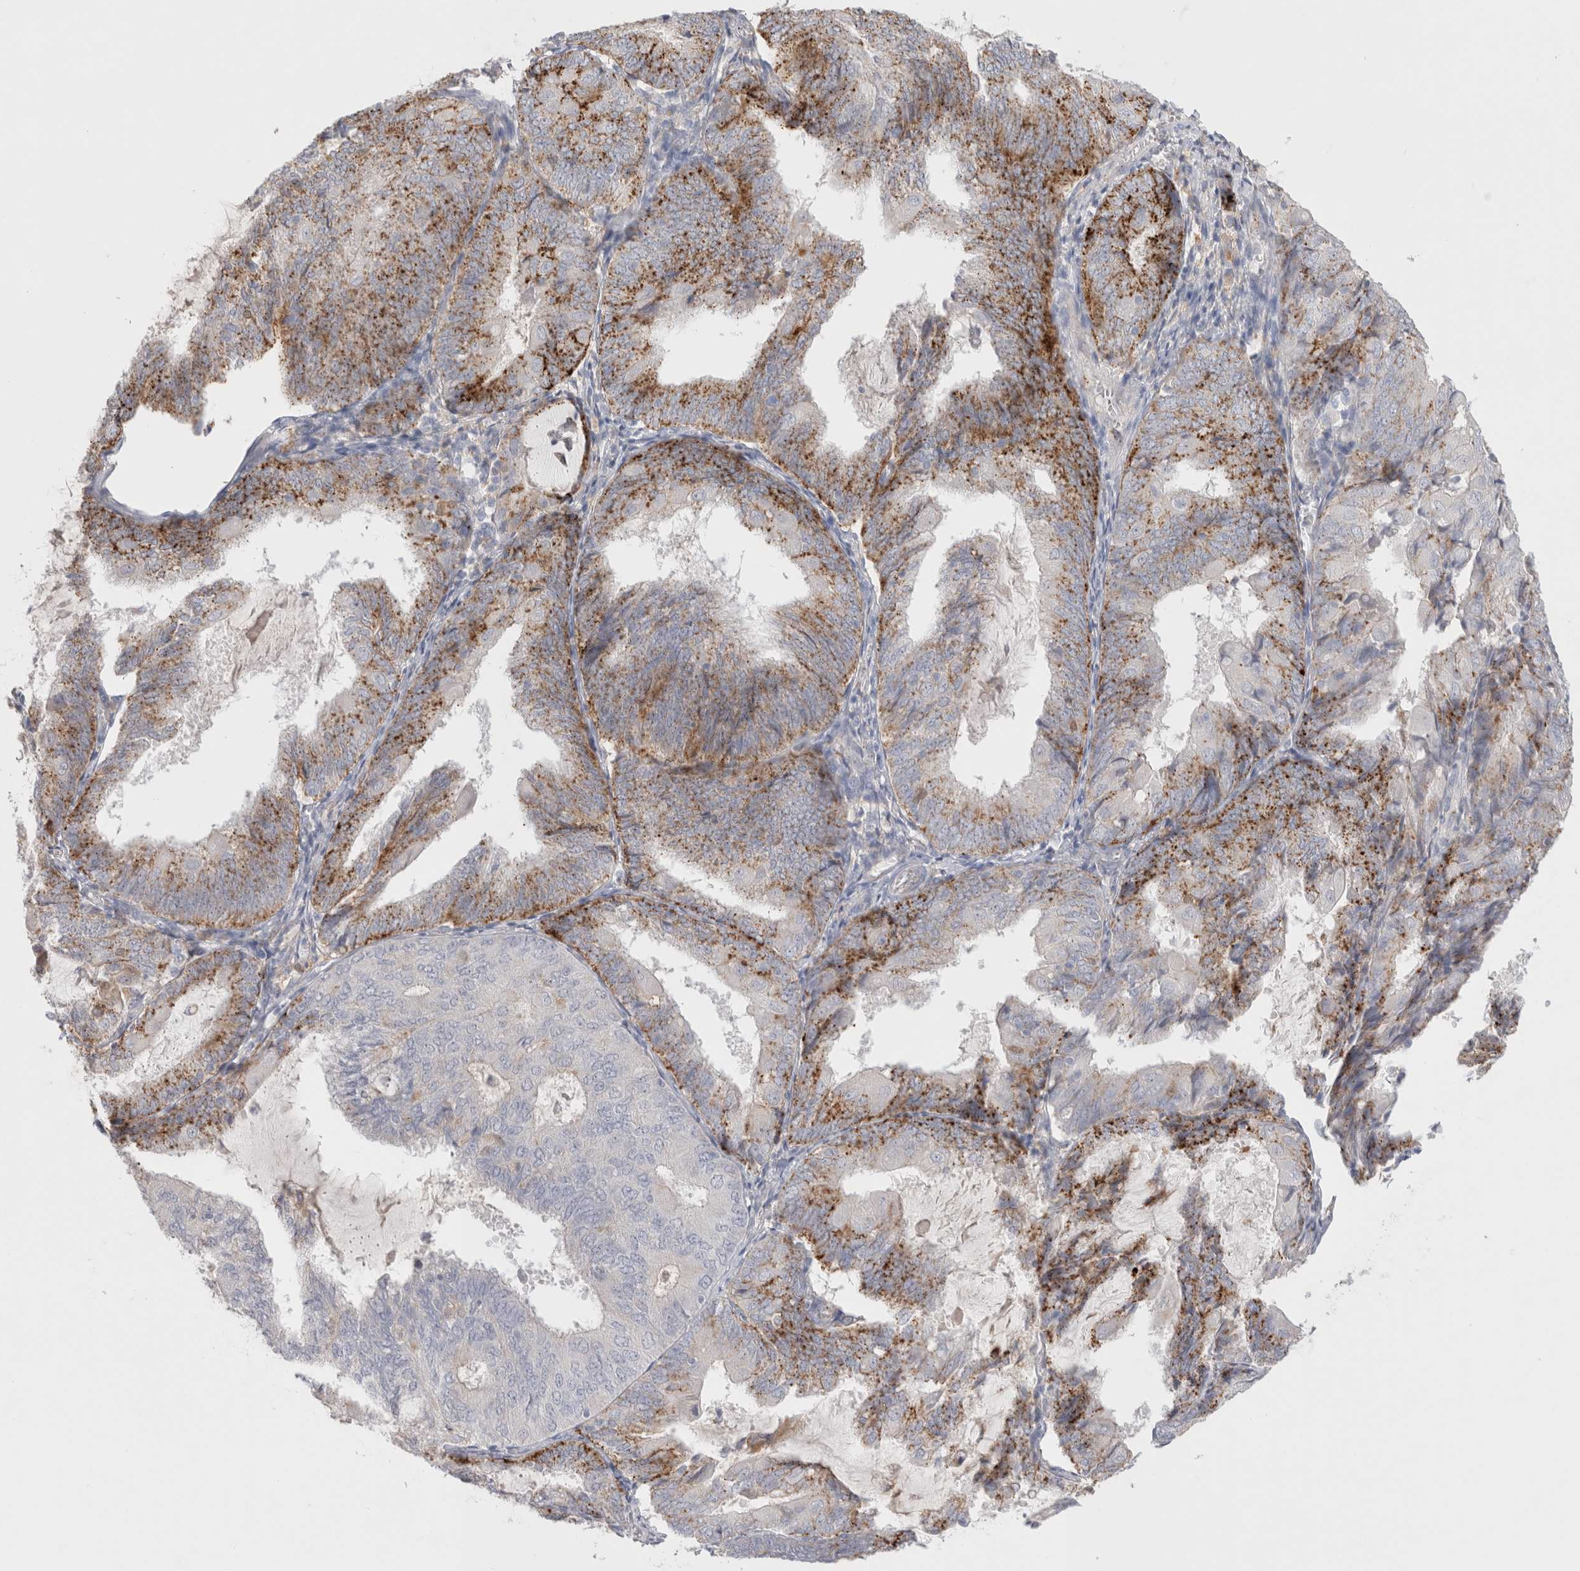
{"staining": {"intensity": "moderate", "quantity": "25%-75%", "location": "cytoplasmic/membranous"}, "tissue": "endometrial cancer", "cell_type": "Tumor cells", "image_type": "cancer", "snomed": [{"axis": "morphology", "description": "Adenocarcinoma, NOS"}, {"axis": "topography", "description": "Endometrium"}], "caption": "Protein staining of adenocarcinoma (endometrial) tissue demonstrates moderate cytoplasmic/membranous staining in approximately 25%-75% of tumor cells. Nuclei are stained in blue.", "gene": "HPGDS", "patient": {"sex": "female", "age": 81}}